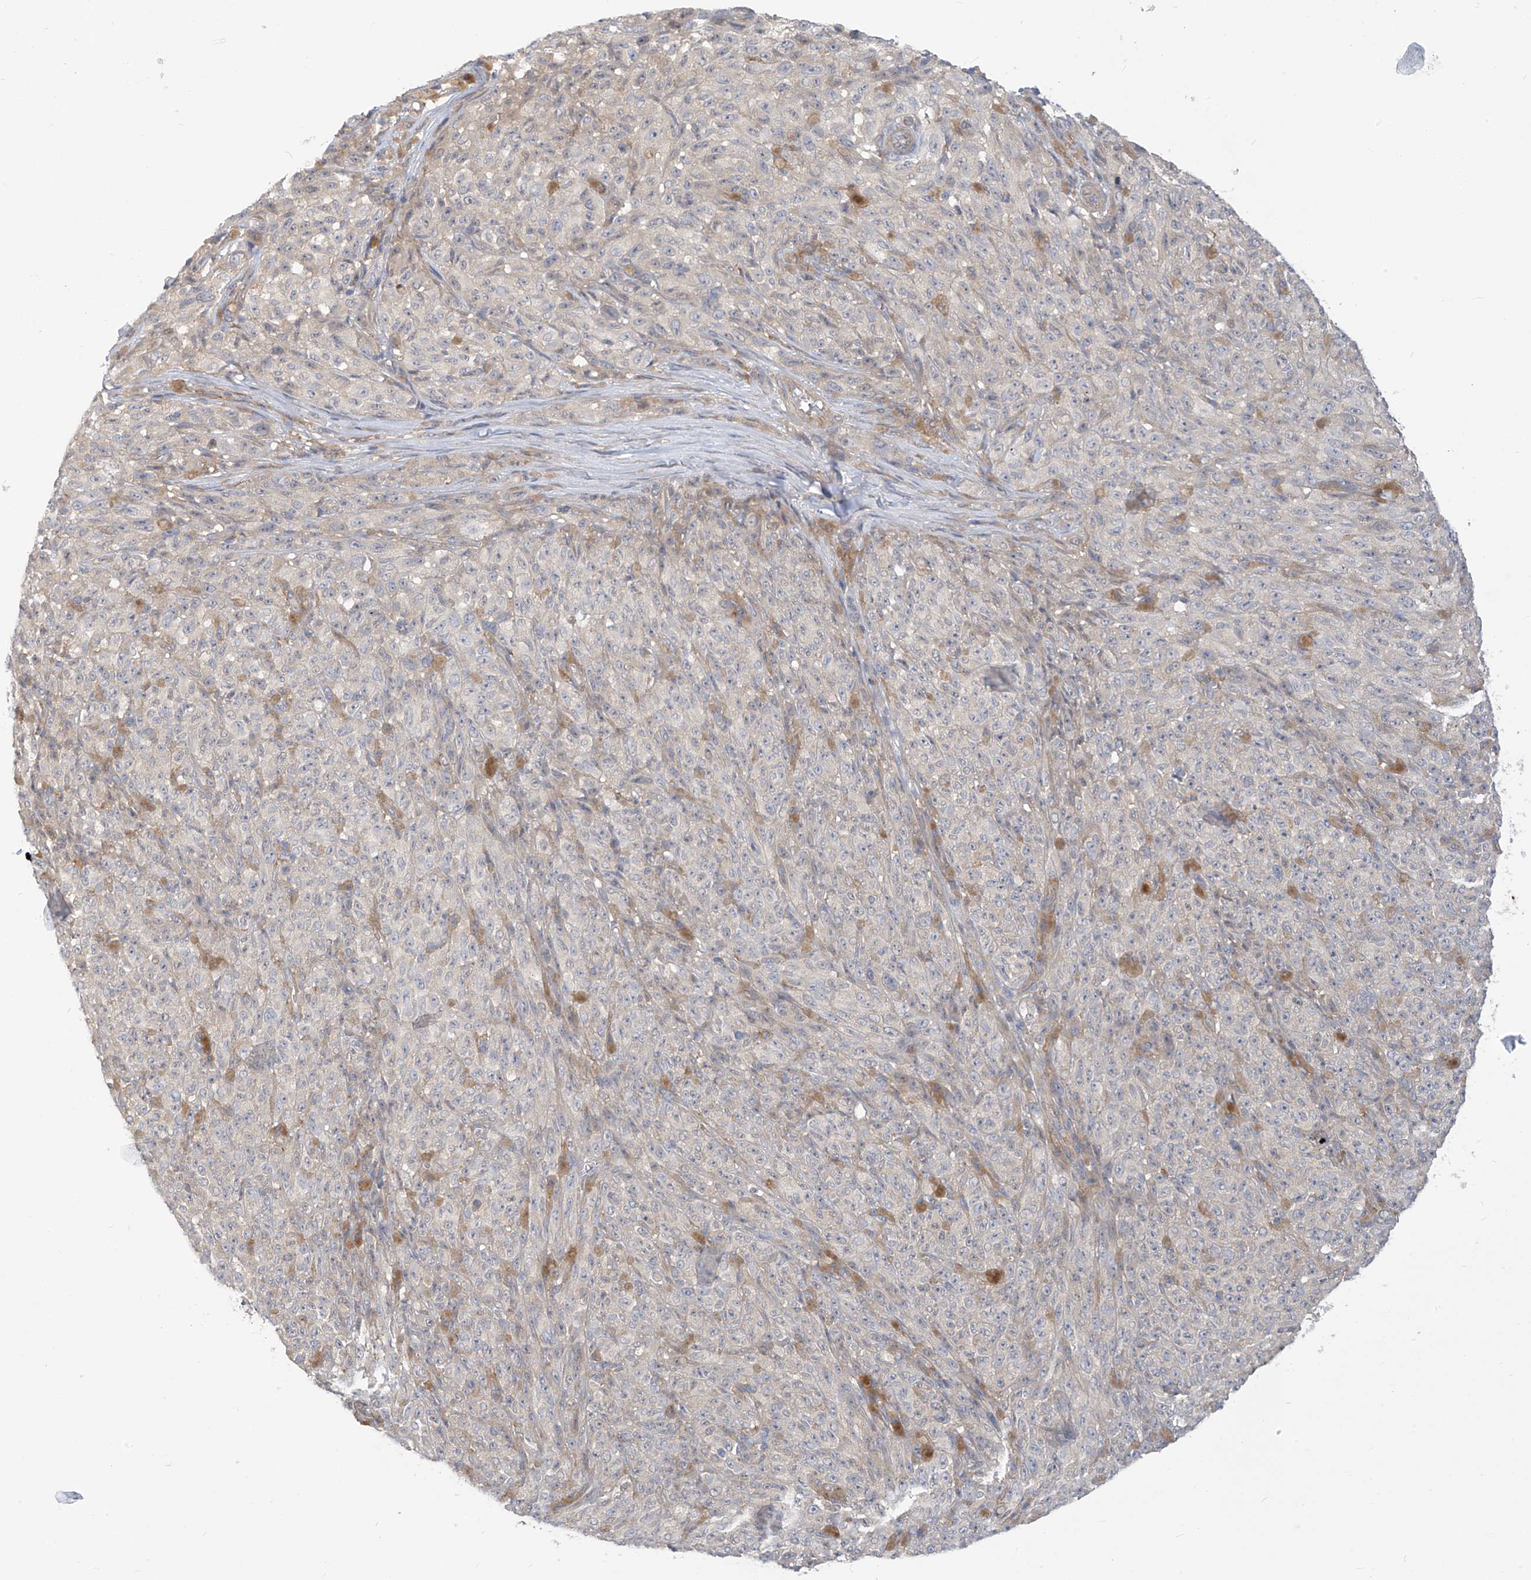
{"staining": {"intensity": "negative", "quantity": "none", "location": "none"}, "tissue": "melanoma", "cell_type": "Tumor cells", "image_type": "cancer", "snomed": [{"axis": "morphology", "description": "Malignant melanoma, NOS"}, {"axis": "topography", "description": "Skin"}], "caption": "A photomicrograph of melanoma stained for a protein exhibits no brown staining in tumor cells. (Immunohistochemistry, brightfield microscopy, high magnification).", "gene": "ADAT2", "patient": {"sex": "female", "age": 82}}